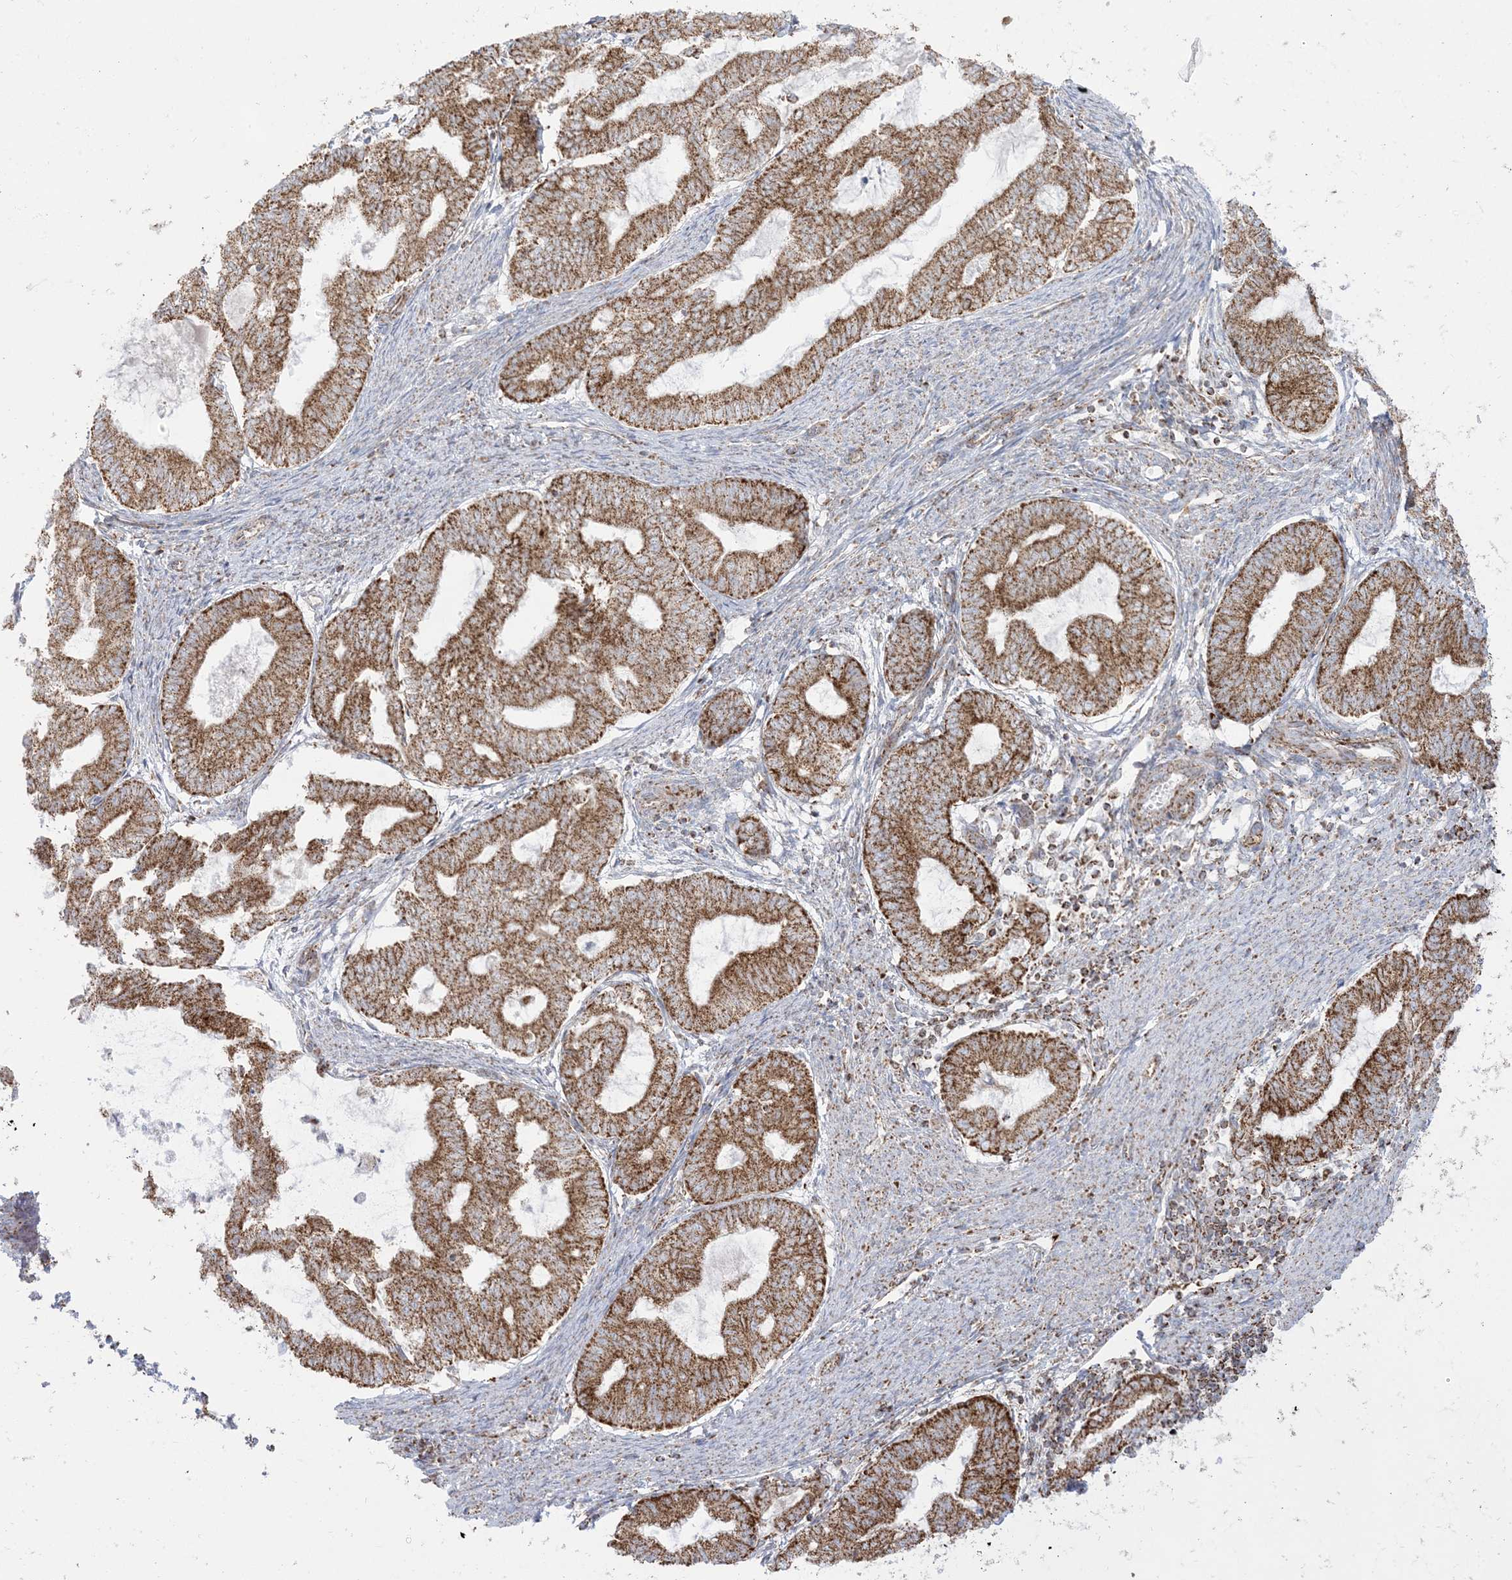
{"staining": {"intensity": "moderate", "quantity": ">75%", "location": "cytoplasmic/membranous"}, "tissue": "endometrial cancer", "cell_type": "Tumor cells", "image_type": "cancer", "snomed": [{"axis": "morphology", "description": "Adenocarcinoma, NOS"}, {"axis": "topography", "description": "Endometrium"}], "caption": "Human endometrial cancer (adenocarcinoma) stained for a protein (brown) demonstrates moderate cytoplasmic/membranous positive positivity in about >75% of tumor cells.", "gene": "MRPS36", "patient": {"sex": "female", "age": 79}}